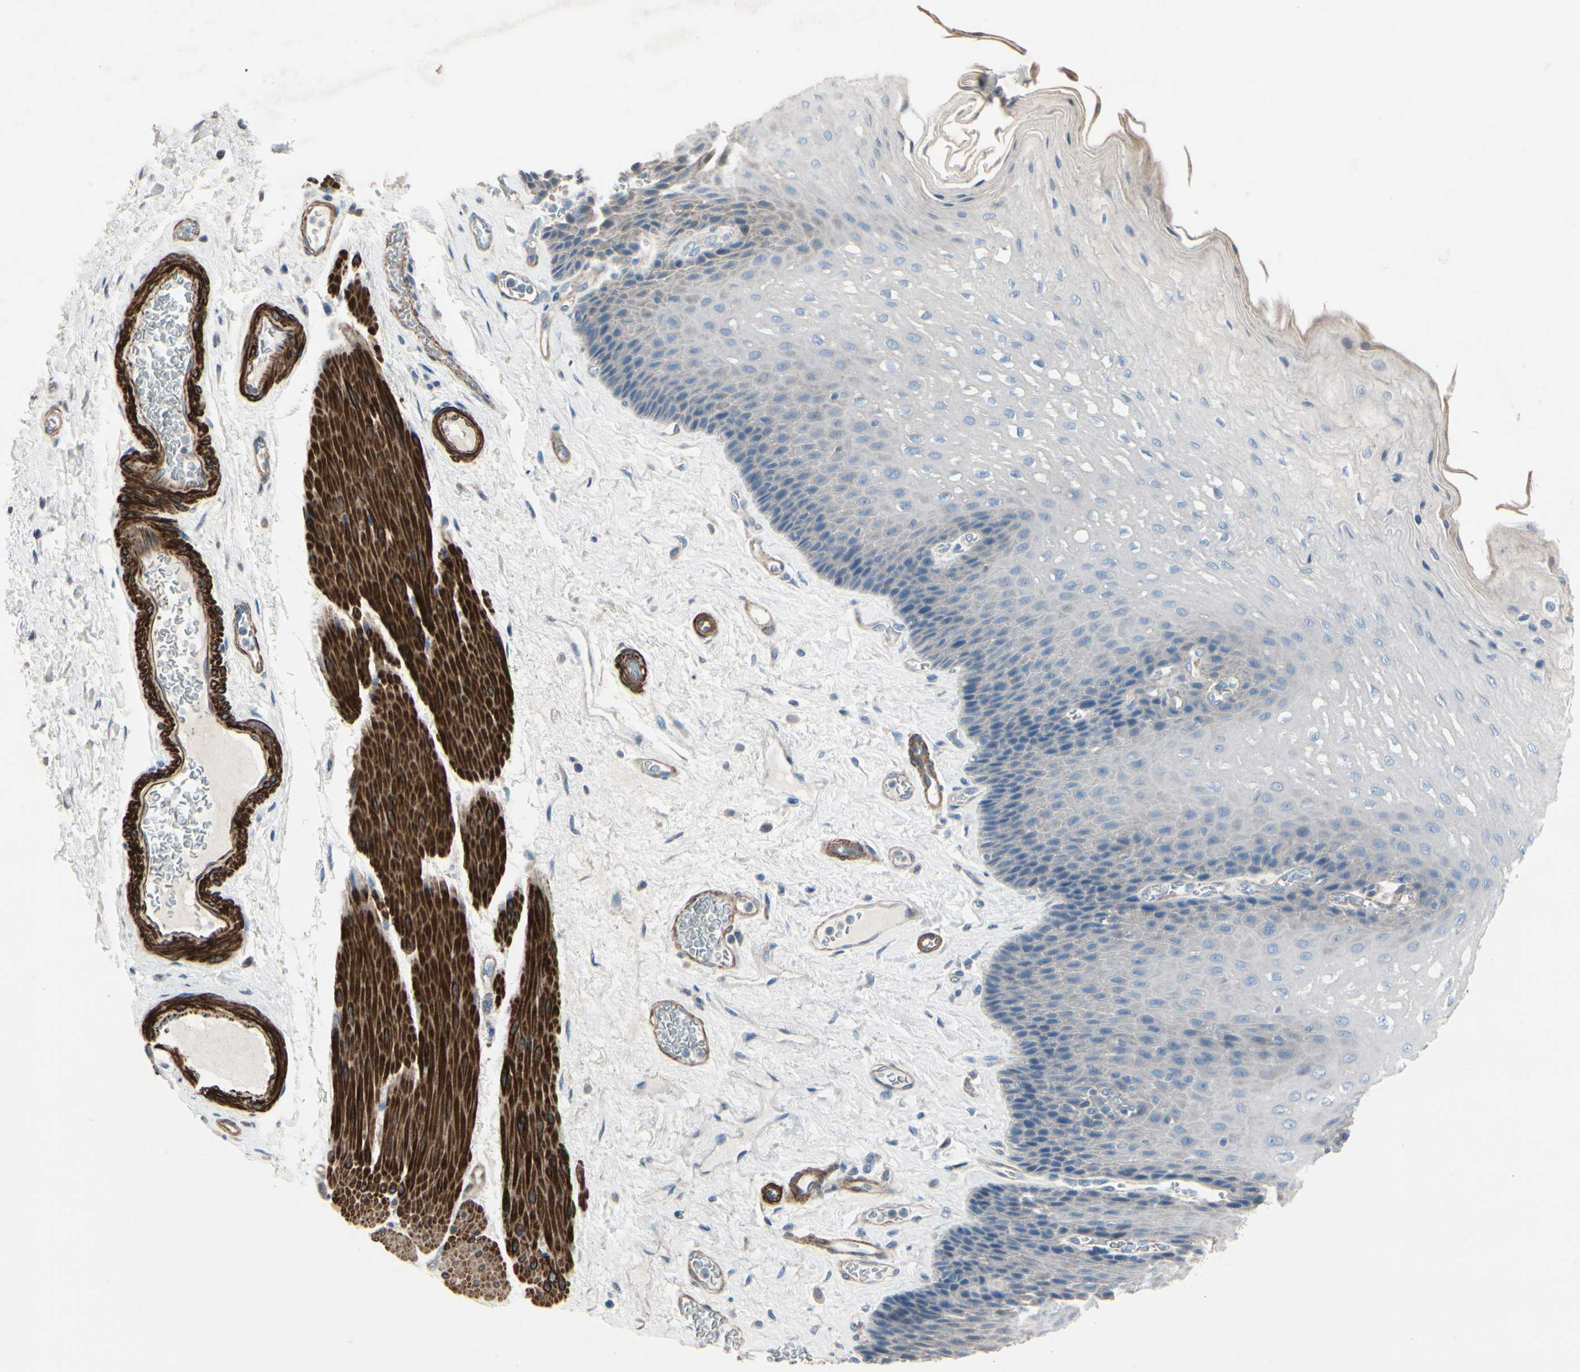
{"staining": {"intensity": "weak", "quantity": "<25%", "location": "cytoplasmic/membranous"}, "tissue": "esophagus", "cell_type": "Squamous epithelial cells", "image_type": "normal", "snomed": [{"axis": "morphology", "description": "Normal tissue, NOS"}, {"axis": "topography", "description": "Esophagus"}], "caption": "This is a histopathology image of immunohistochemistry staining of normal esophagus, which shows no expression in squamous epithelial cells.", "gene": "TPM1", "patient": {"sex": "female", "age": 72}}